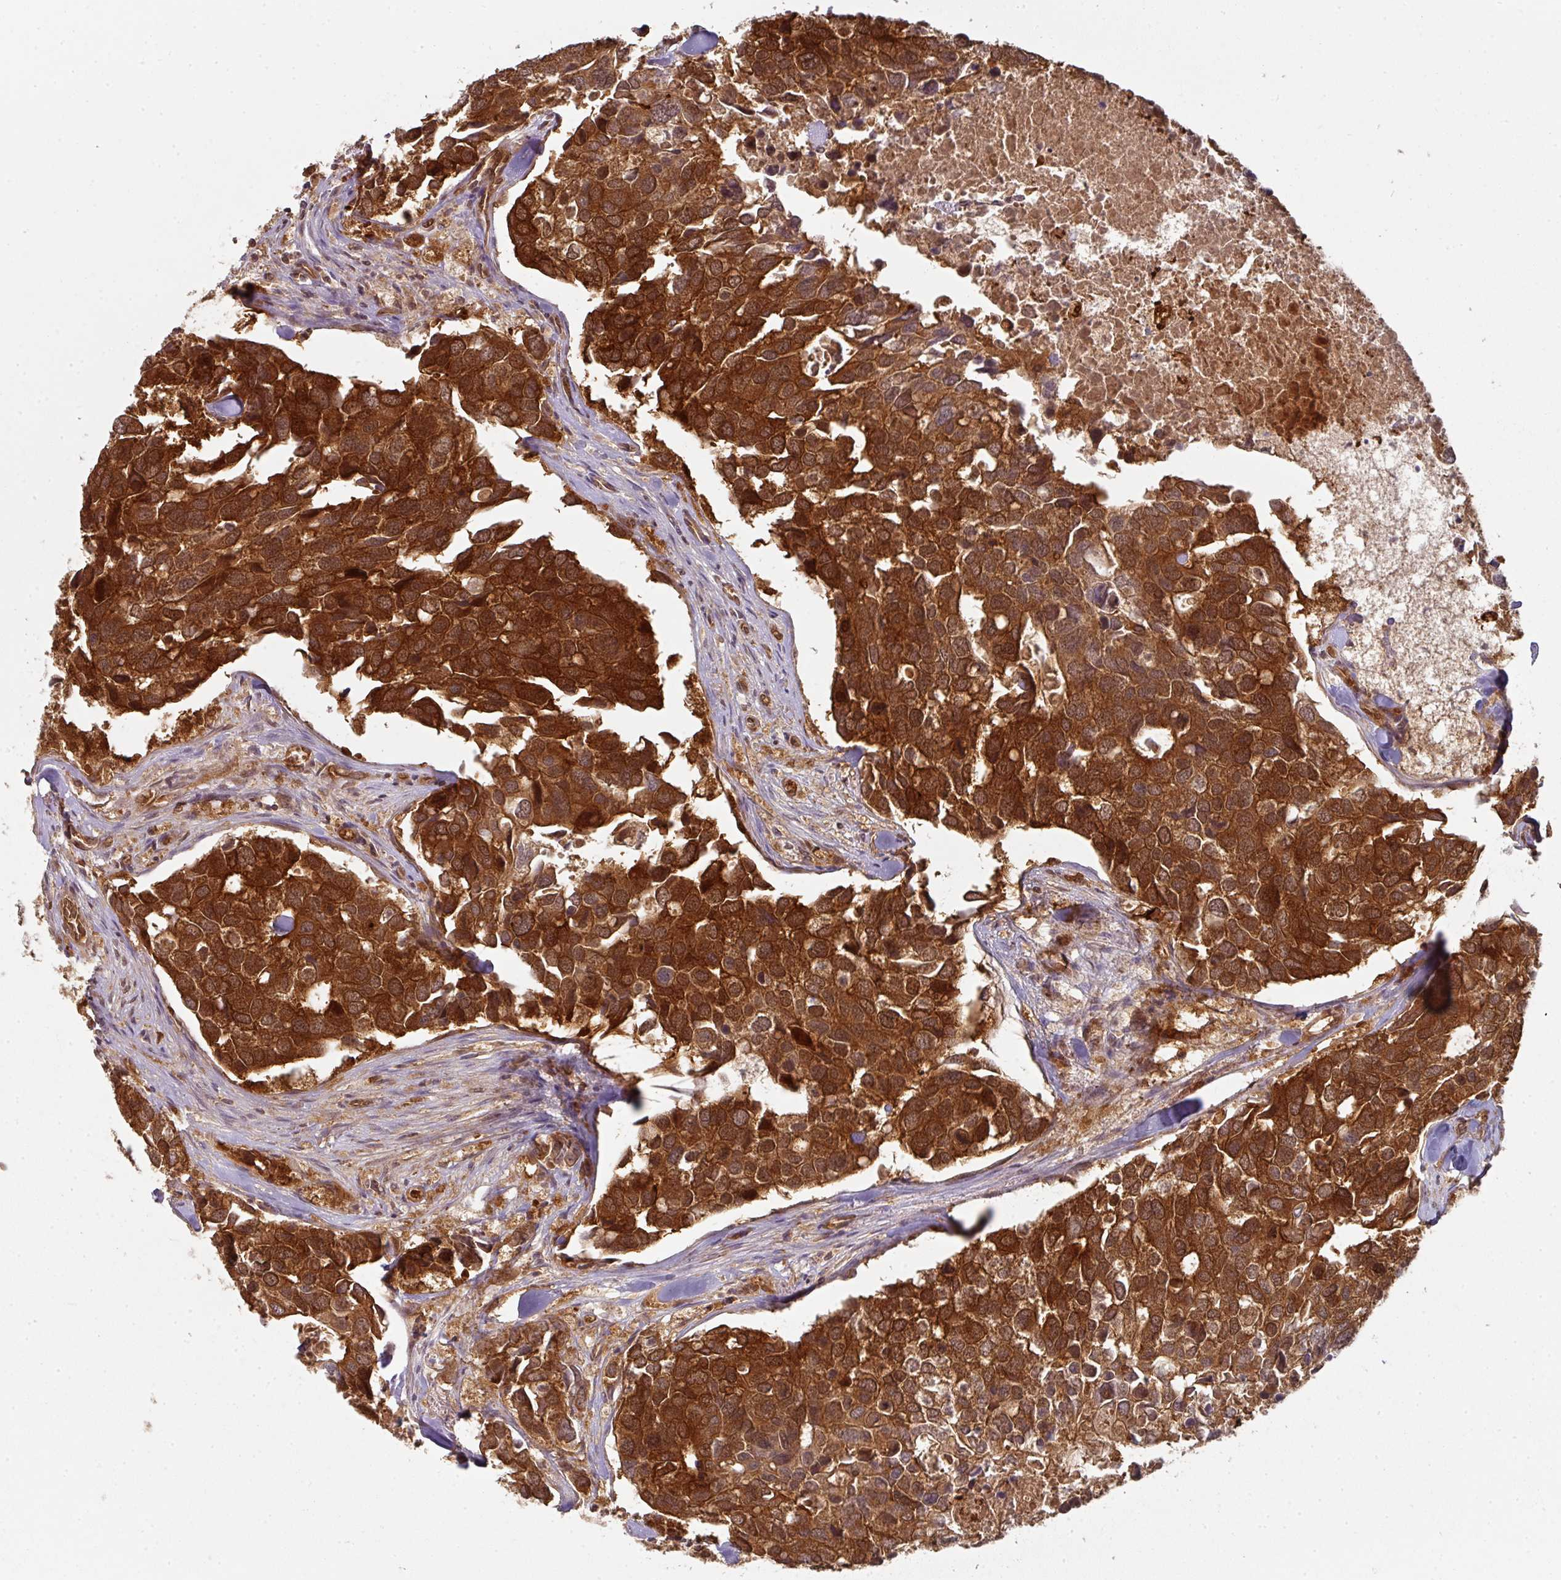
{"staining": {"intensity": "strong", "quantity": ">75%", "location": "cytoplasmic/membranous"}, "tissue": "breast cancer", "cell_type": "Tumor cells", "image_type": "cancer", "snomed": [{"axis": "morphology", "description": "Duct carcinoma"}, {"axis": "topography", "description": "Breast"}], "caption": "Invasive ductal carcinoma (breast) was stained to show a protein in brown. There is high levels of strong cytoplasmic/membranous staining in approximately >75% of tumor cells.", "gene": "EIF4EBP2", "patient": {"sex": "female", "age": 83}}